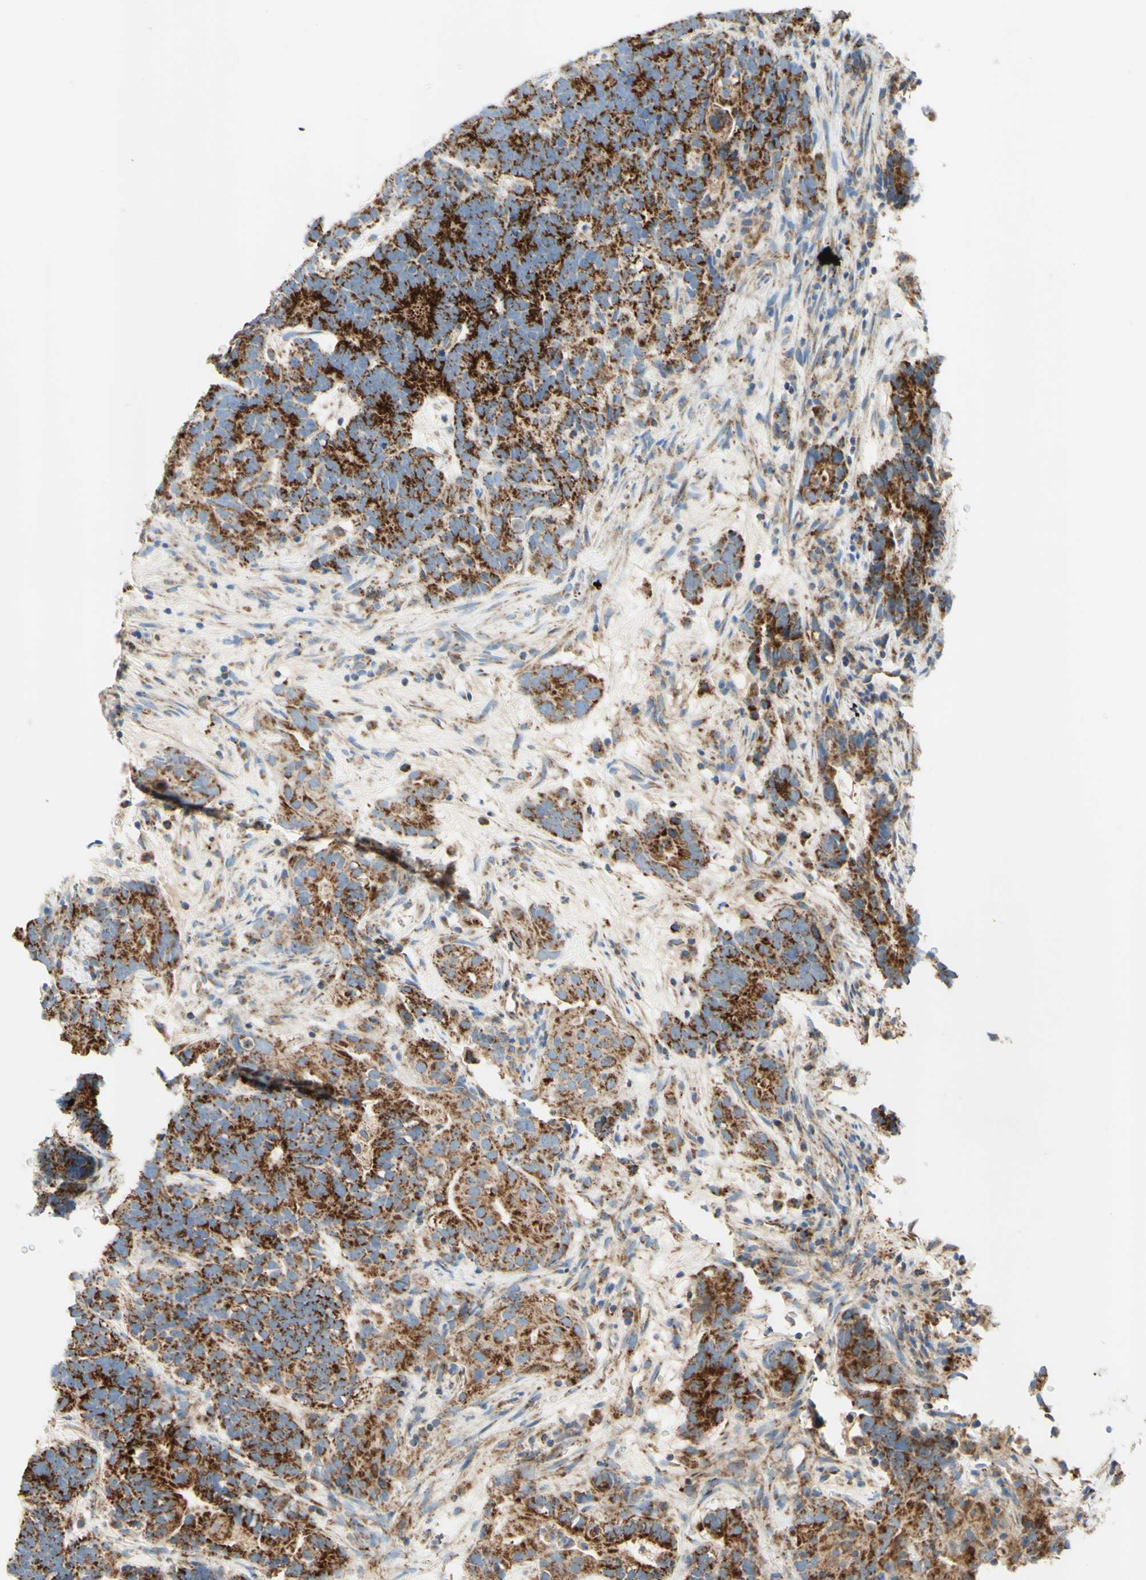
{"staining": {"intensity": "strong", "quantity": ">75%", "location": "cytoplasmic/membranous"}, "tissue": "testis cancer", "cell_type": "Tumor cells", "image_type": "cancer", "snomed": [{"axis": "morphology", "description": "Carcinoma, Embryonal, NOS"}, {"axis": "topography", "description": "Testis"}], "caption": "Immunohistochemistry staining of testis embryonal carcinoma, which demonstrates high levels of strong cytoplasmic/membranous staining in approximately >75% of tumor cells indicating strong cytoplasmic/membranous protein staining. The staining was performed using DAB (brown) for protein detection and nuclei were counterstained in hematoxylin (blue).", "gene": "ARMC10", "patient": {"sex": "male", "age": 26}}